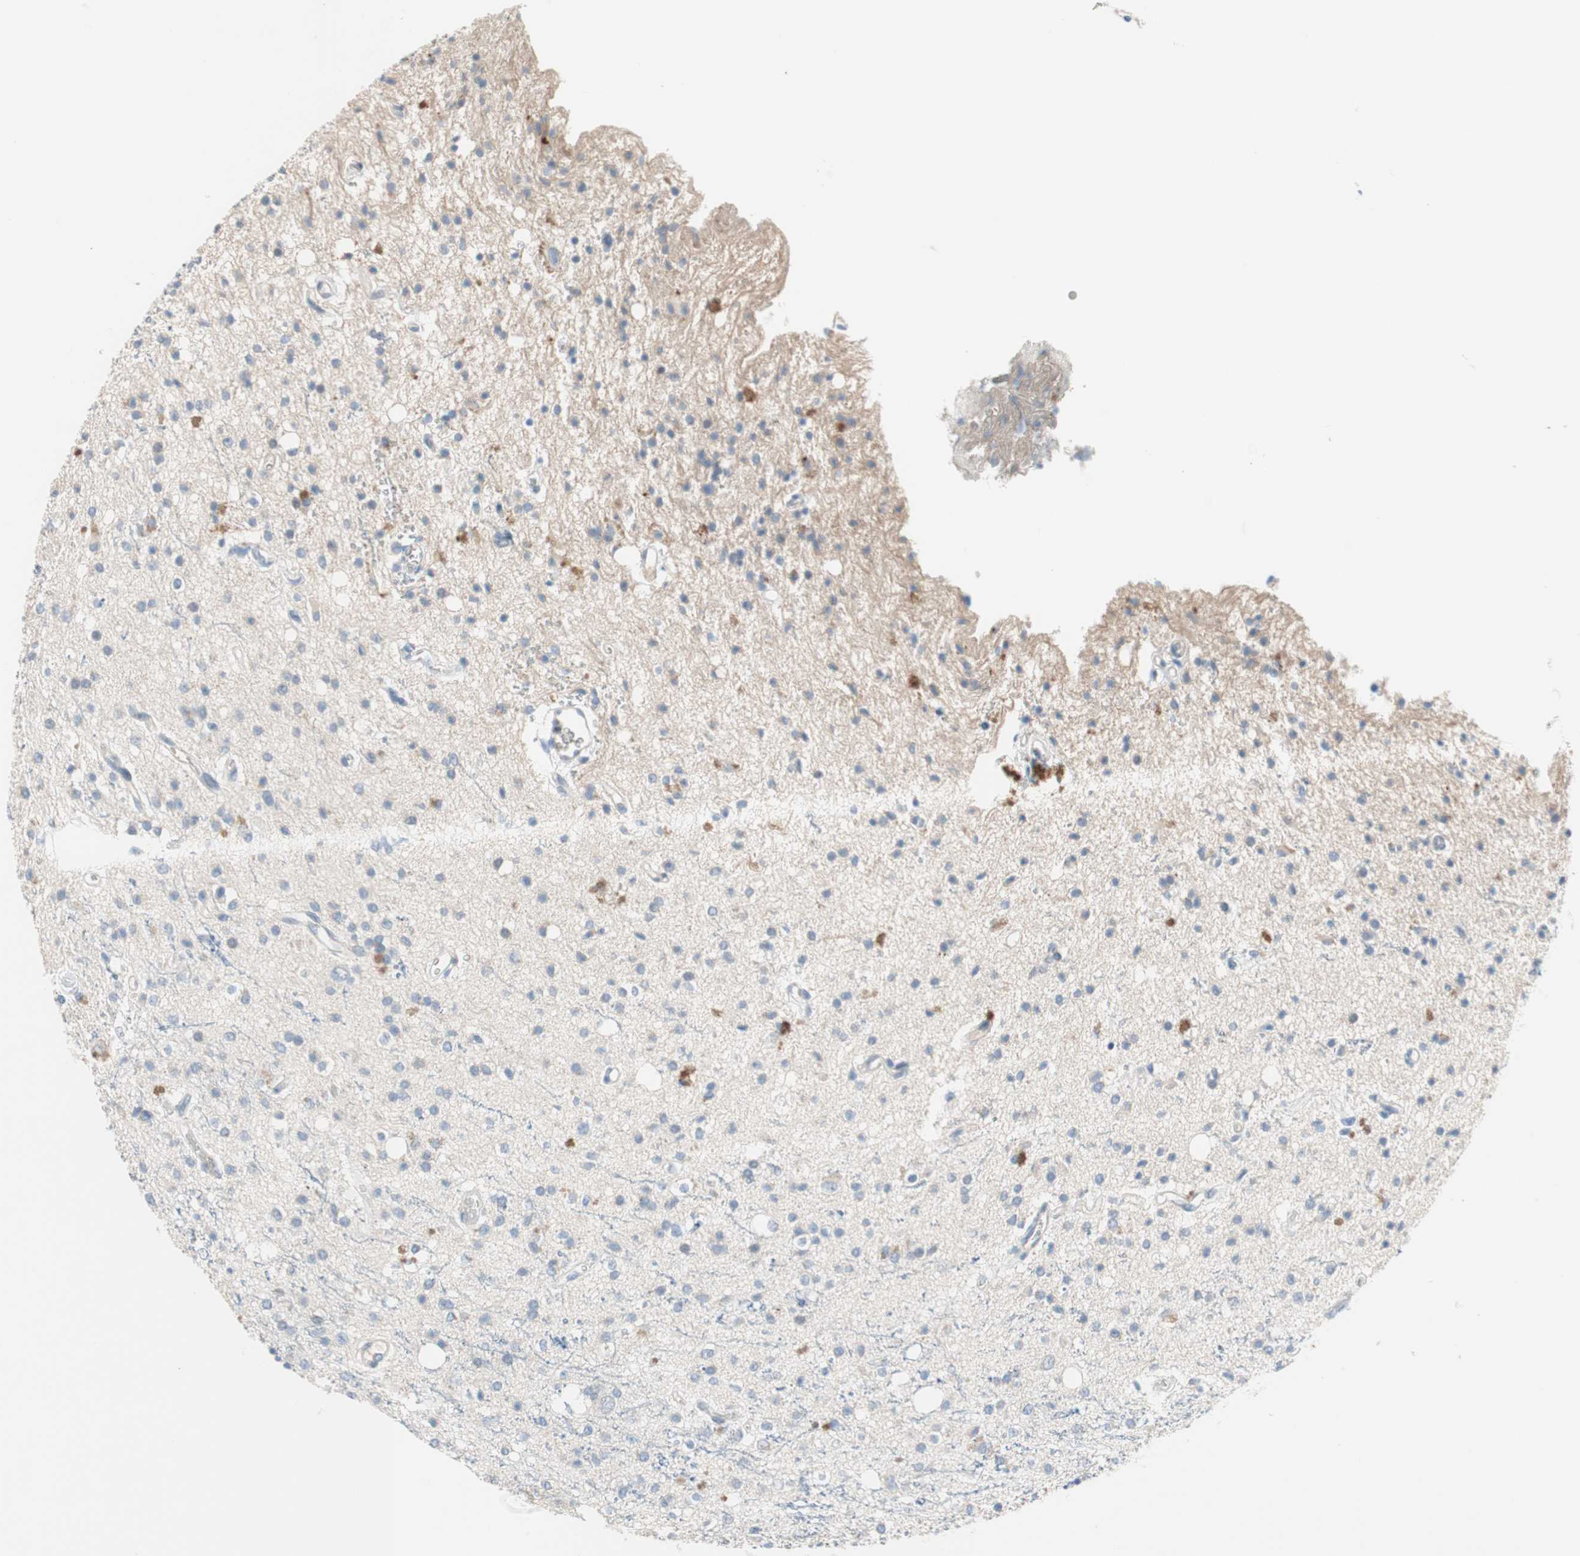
{"staining": {"intensity": "weak", "quantity": "<25%", "location": "cytoplasmic/membranous"}, "tissue": "glioma", "cell_type": "Tumor cells", "image_type": "cancer", "snomed": [{"axis": "morphology", "description": "Glioma, malignant, High grade"}, {"axis": "topography", "description": "Brain"}], "caption": "Protein analysis of malignant glioma (high-grade) exhibits no significant expression in tumor cells. Brightfield microscopy of immunohistochemistry stained with DAB (brown) and hematoxylin (blue), captured at high magnification.", "gene": "PDZK1", "patient": {"sex": "male", "age": 47}}